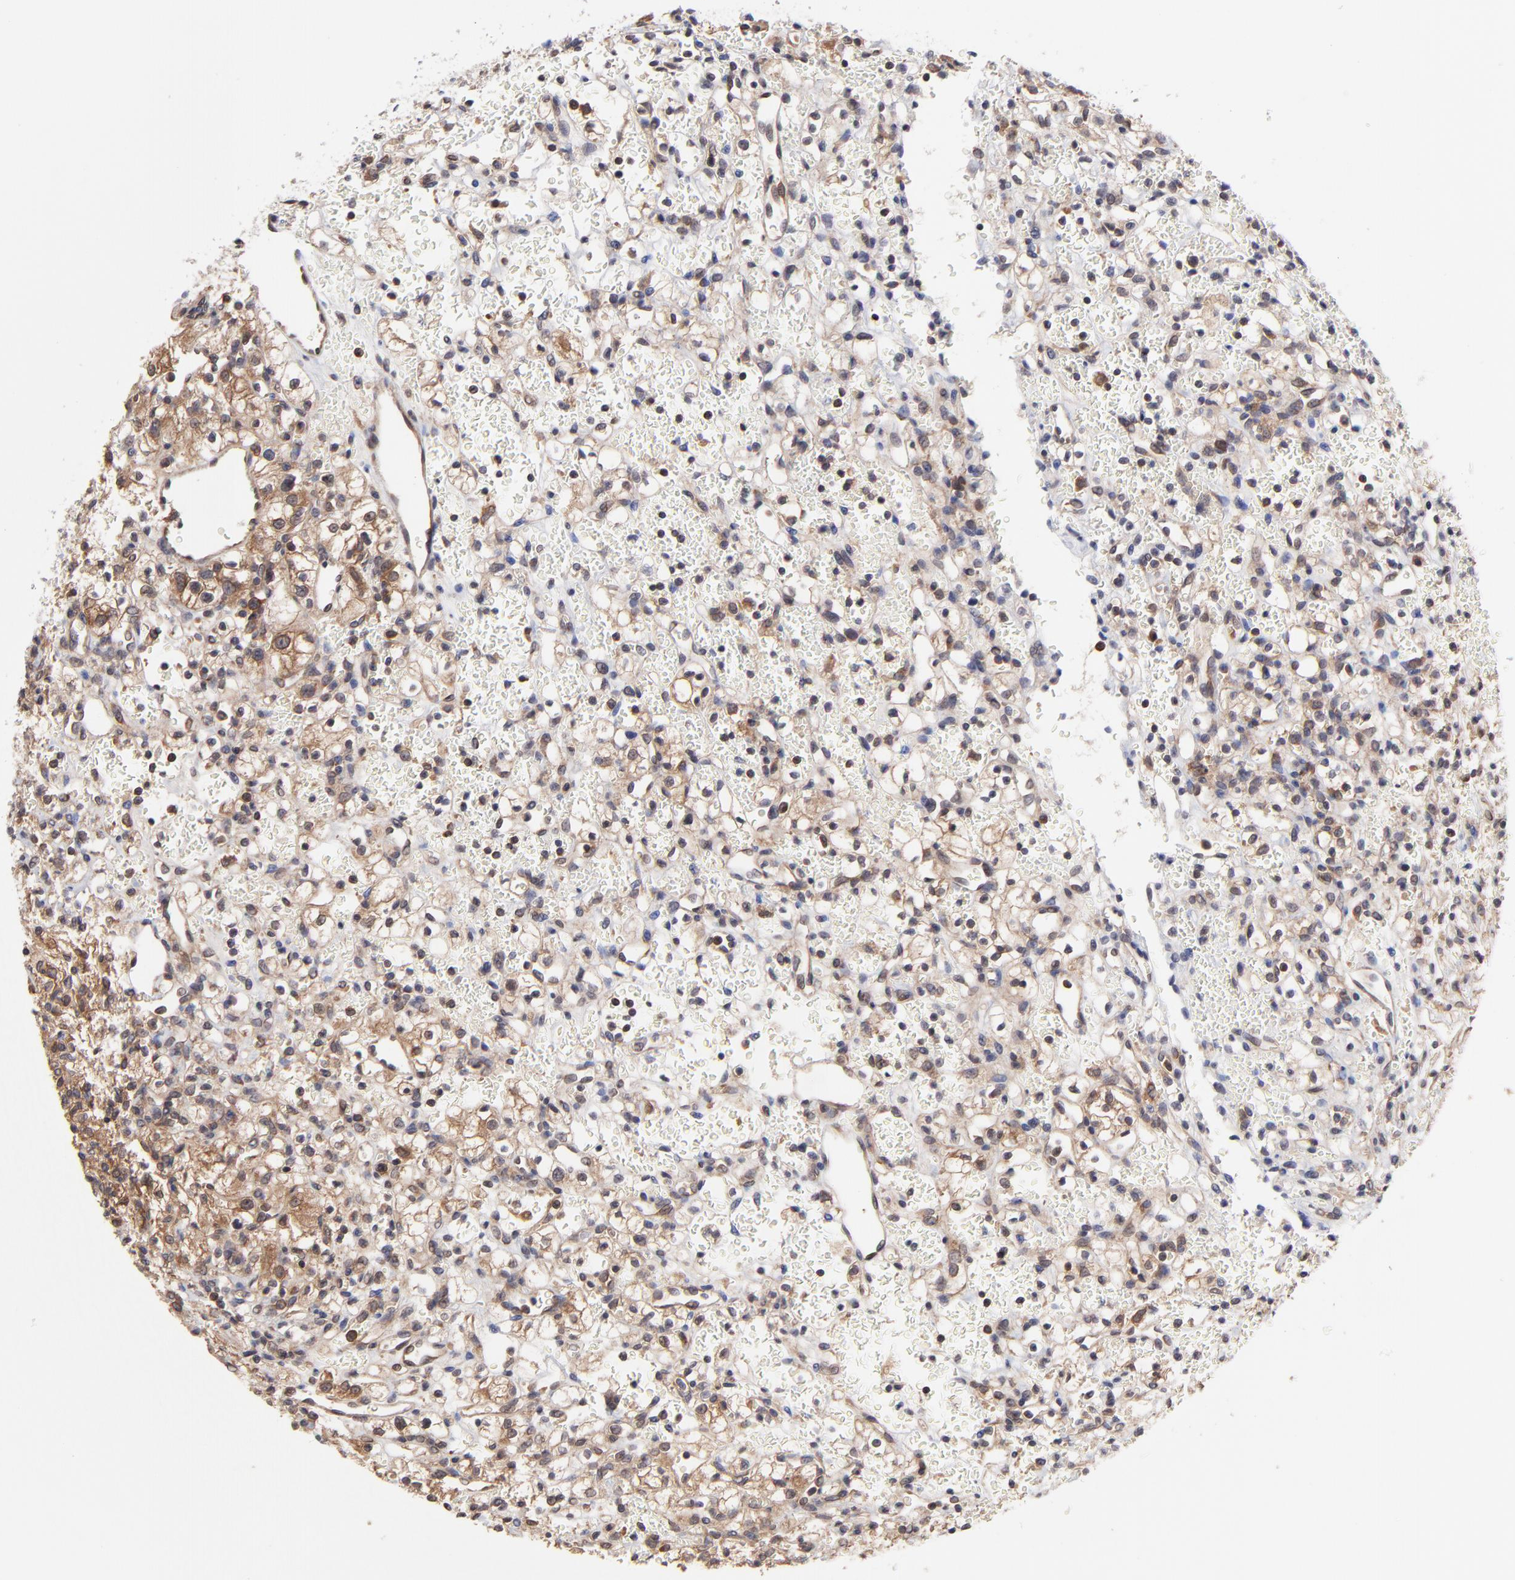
{"staining": {"intensity": "weak", "quantity": "25%-75%", "location": "cytoplasmic/membranous"}, "tissue": "renal cancer", "cell_type": "Tumor cells", "image_type": "cancer", "snomed": [{"axis": "morphology", "description": "Adenocarcinoma, NOS"}, {"axis": "topography", "description": "Kidney"}], "caption": "Immunohistochemical staining of adenocarcinoma (renal) shows weak cytoplasmic/membranous protein staining in approximately 25%-75% of tumor cells. The protein is stained brown, and the nuclei are stained in blue (DAB IHC with brightfield microscopy, high magnification).", "gene": "GART", "patient": {"sex": "female", "age": 62}}